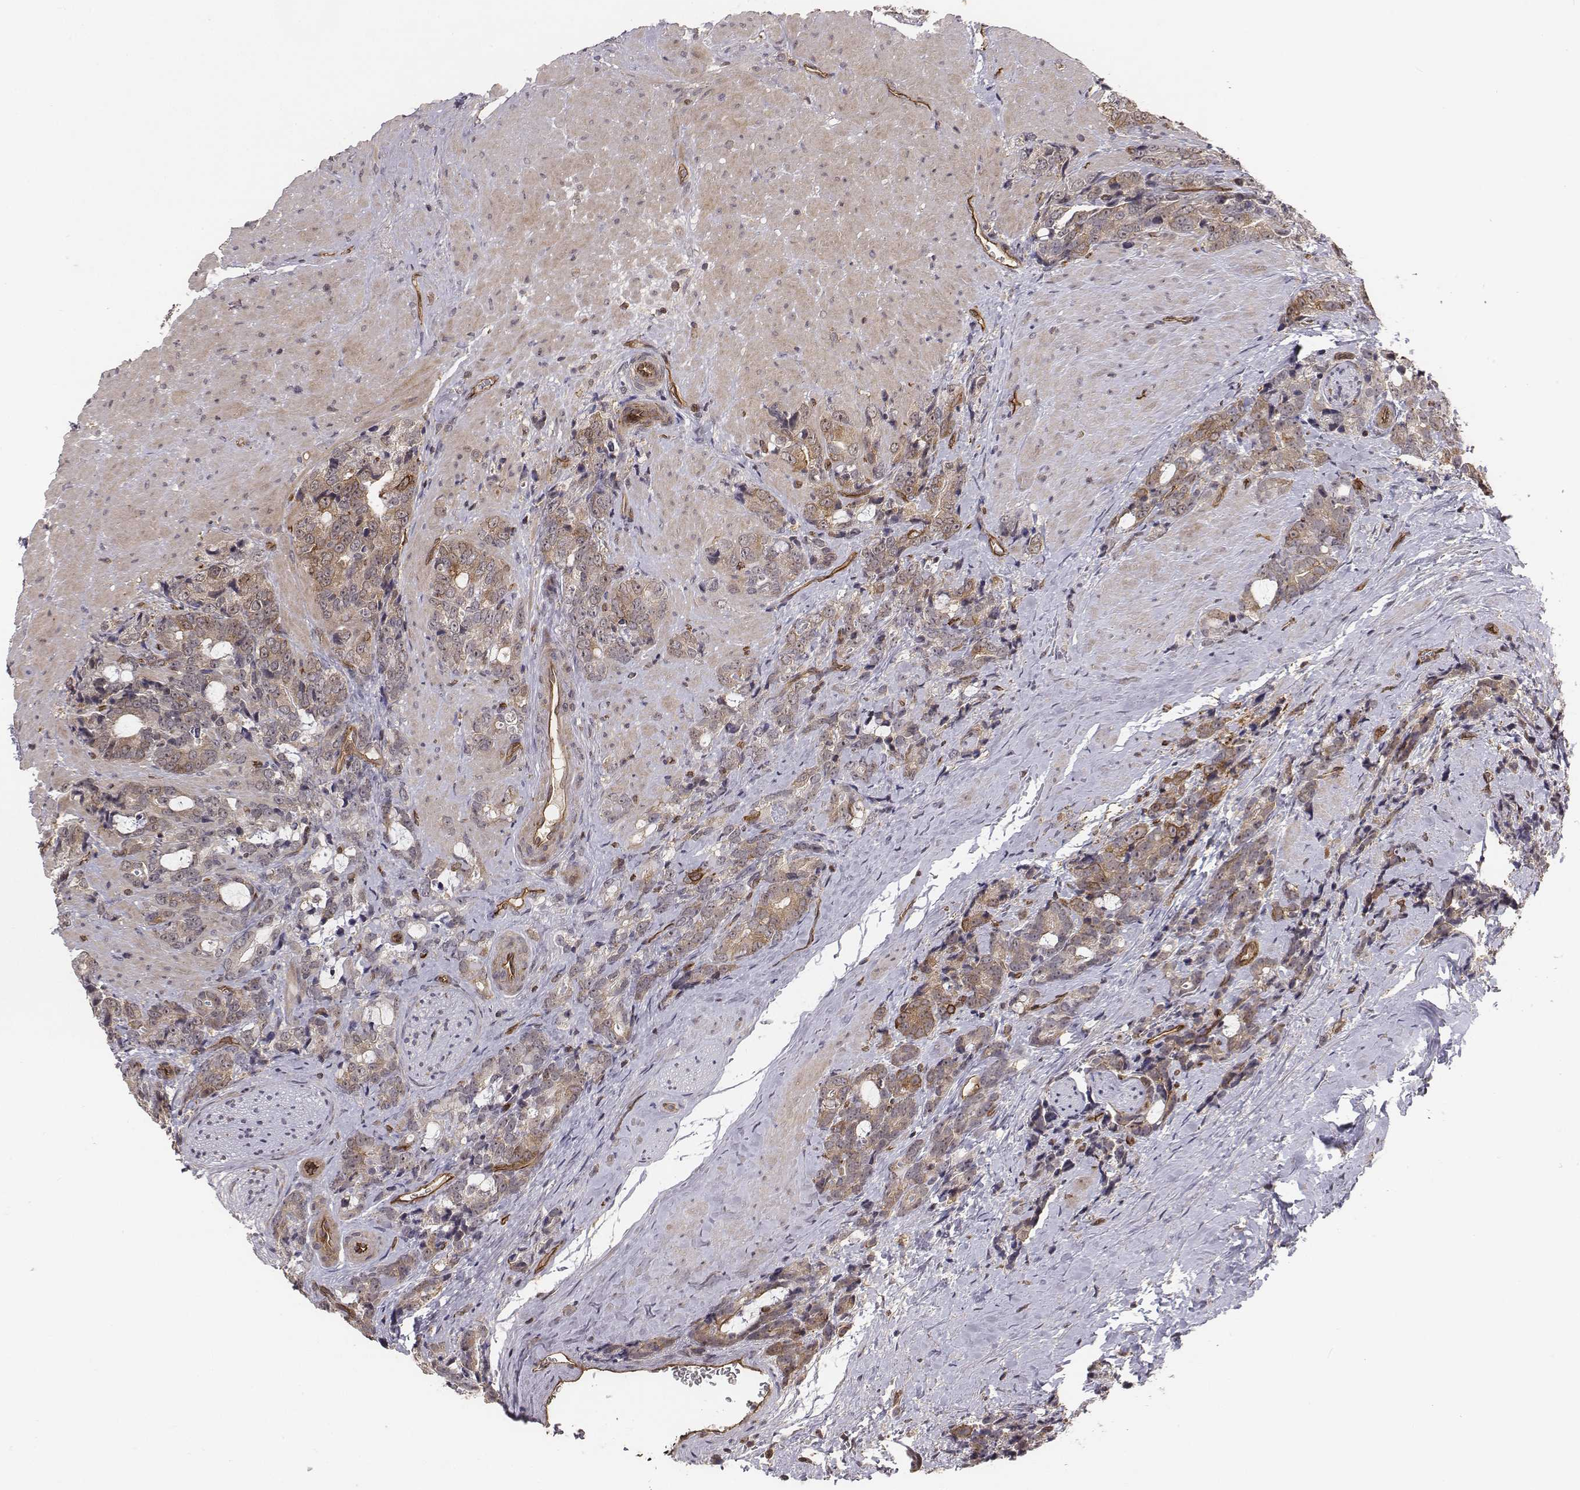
{"staining": {"intensity": "moderate", "quantity": "<25%", "location": "cytoplasmic/membranous"}, "tissue": "prostate cancer", "cell_type": "Tumor cells", "image_type": "cancer", "snomed": [{"axis": "morphology", "description": "Adenocarcinoma, High grade"}, {"axis": "topography", "description": "Prostate"}], "caption": "Protein expression by IHC reveals moderate cytoplasmic/membranous positivity in approximately <25% of tumor cells in prostate adenocarcinoma (high-grade). The staining is performed using DAB brown chromogen to label protein expression. The nuclei are counter-stained blue using hematoxylin.", "gene": "PTPRG", "patient": {"sex": "male", "age": 74}}